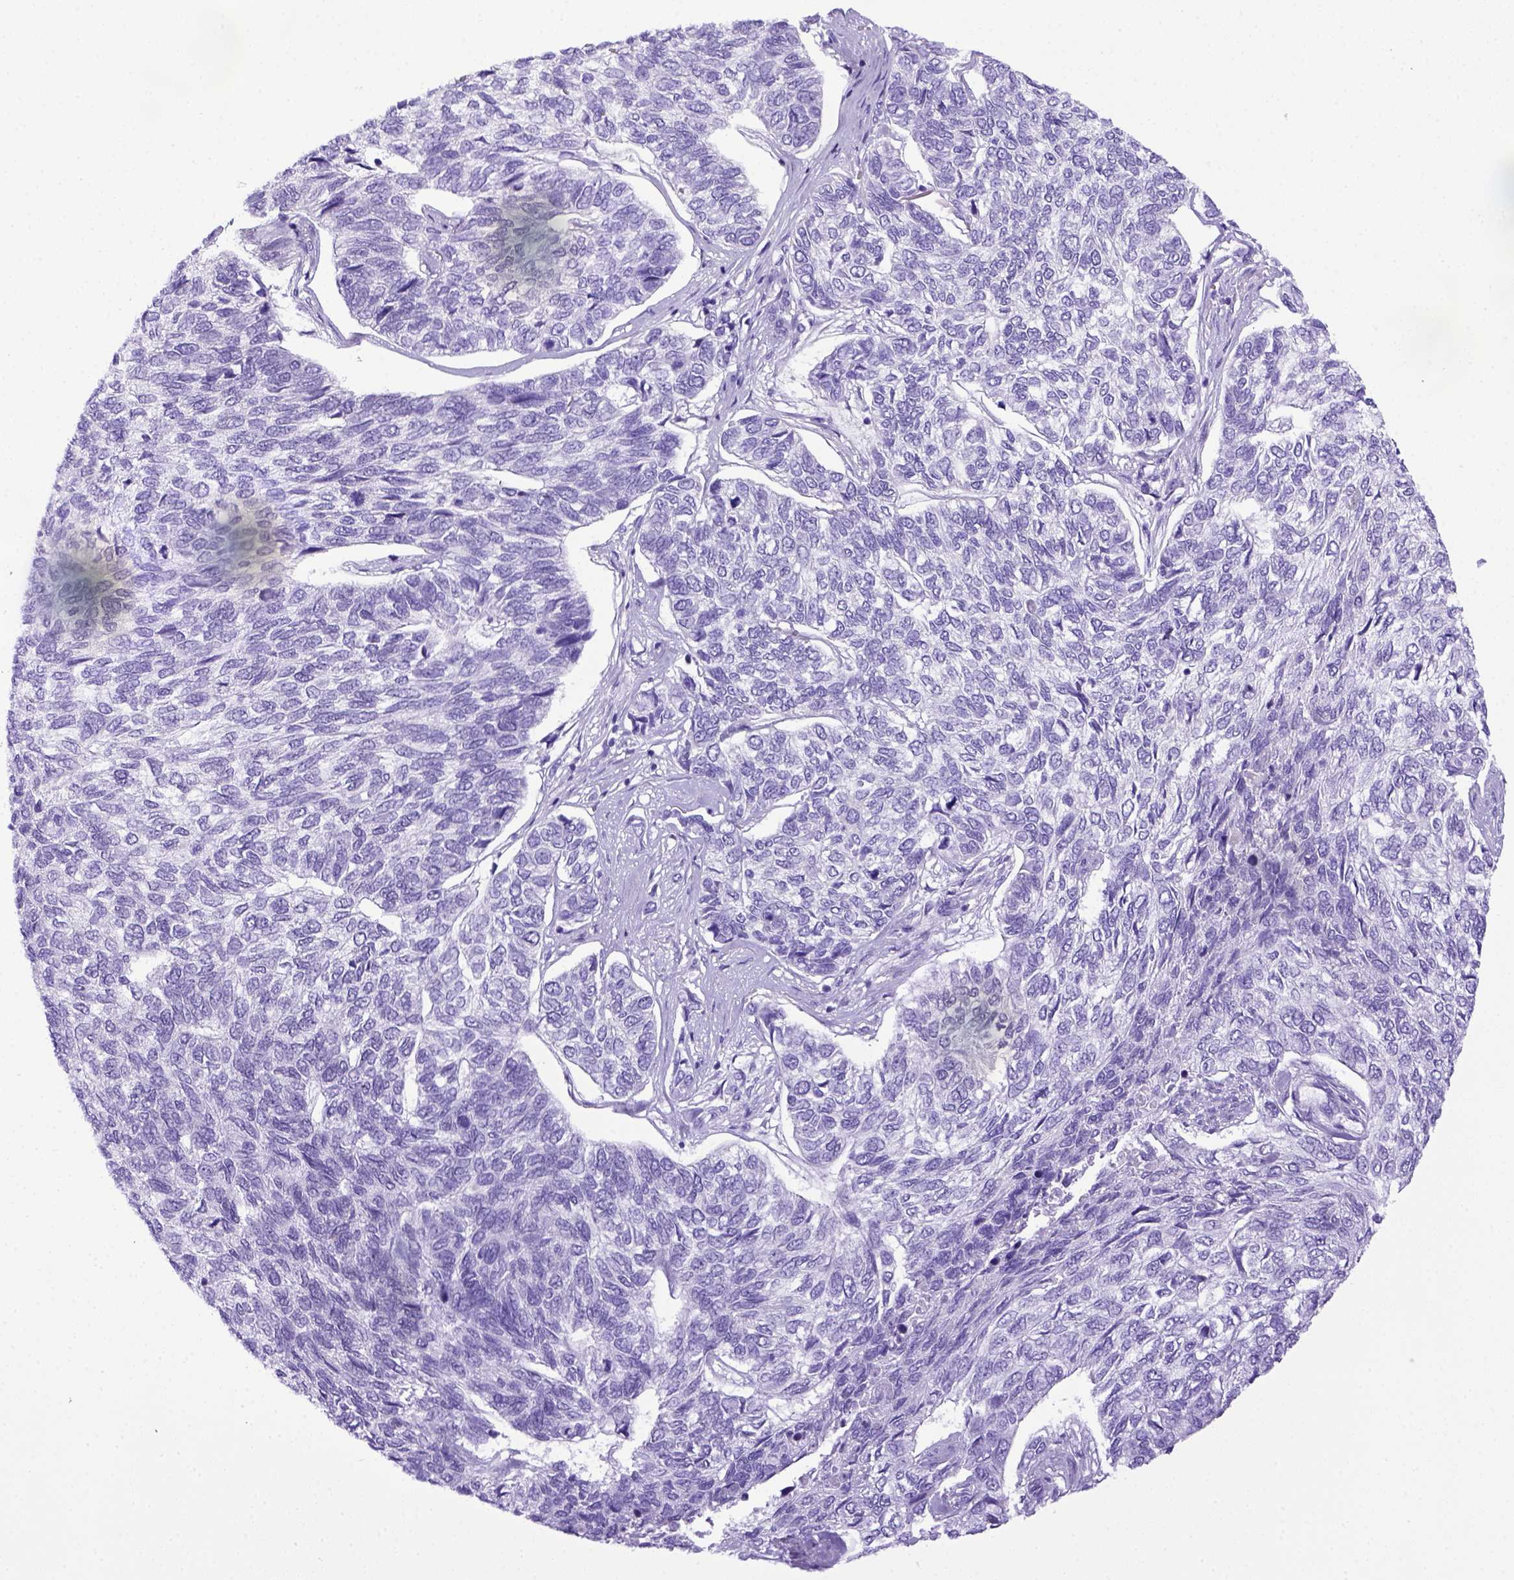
{"staining": {"intensity": "negative", "quantity": "none", "location": "none"}, "tissue": "skin cancer", "cell_type": "Tumor cells", "image_type": "cancer", "snomed": [{"axis": "morphology", "description": "Basal cell carcinoma"}, {"axis": "topography", "description": "Skin"}], "caption": "Immunohistochemistry histopathology image of neoplastic tissue: skin cancer stained with DAB (3,3'-diaminobenzidine) displays no significant protein staining in tumor cells. (DAB immunohistochemistry (IHC) with hematoxylin counter stain).", "gene": "ITIH4", "patient": {"sex": "female", "age": 65}}